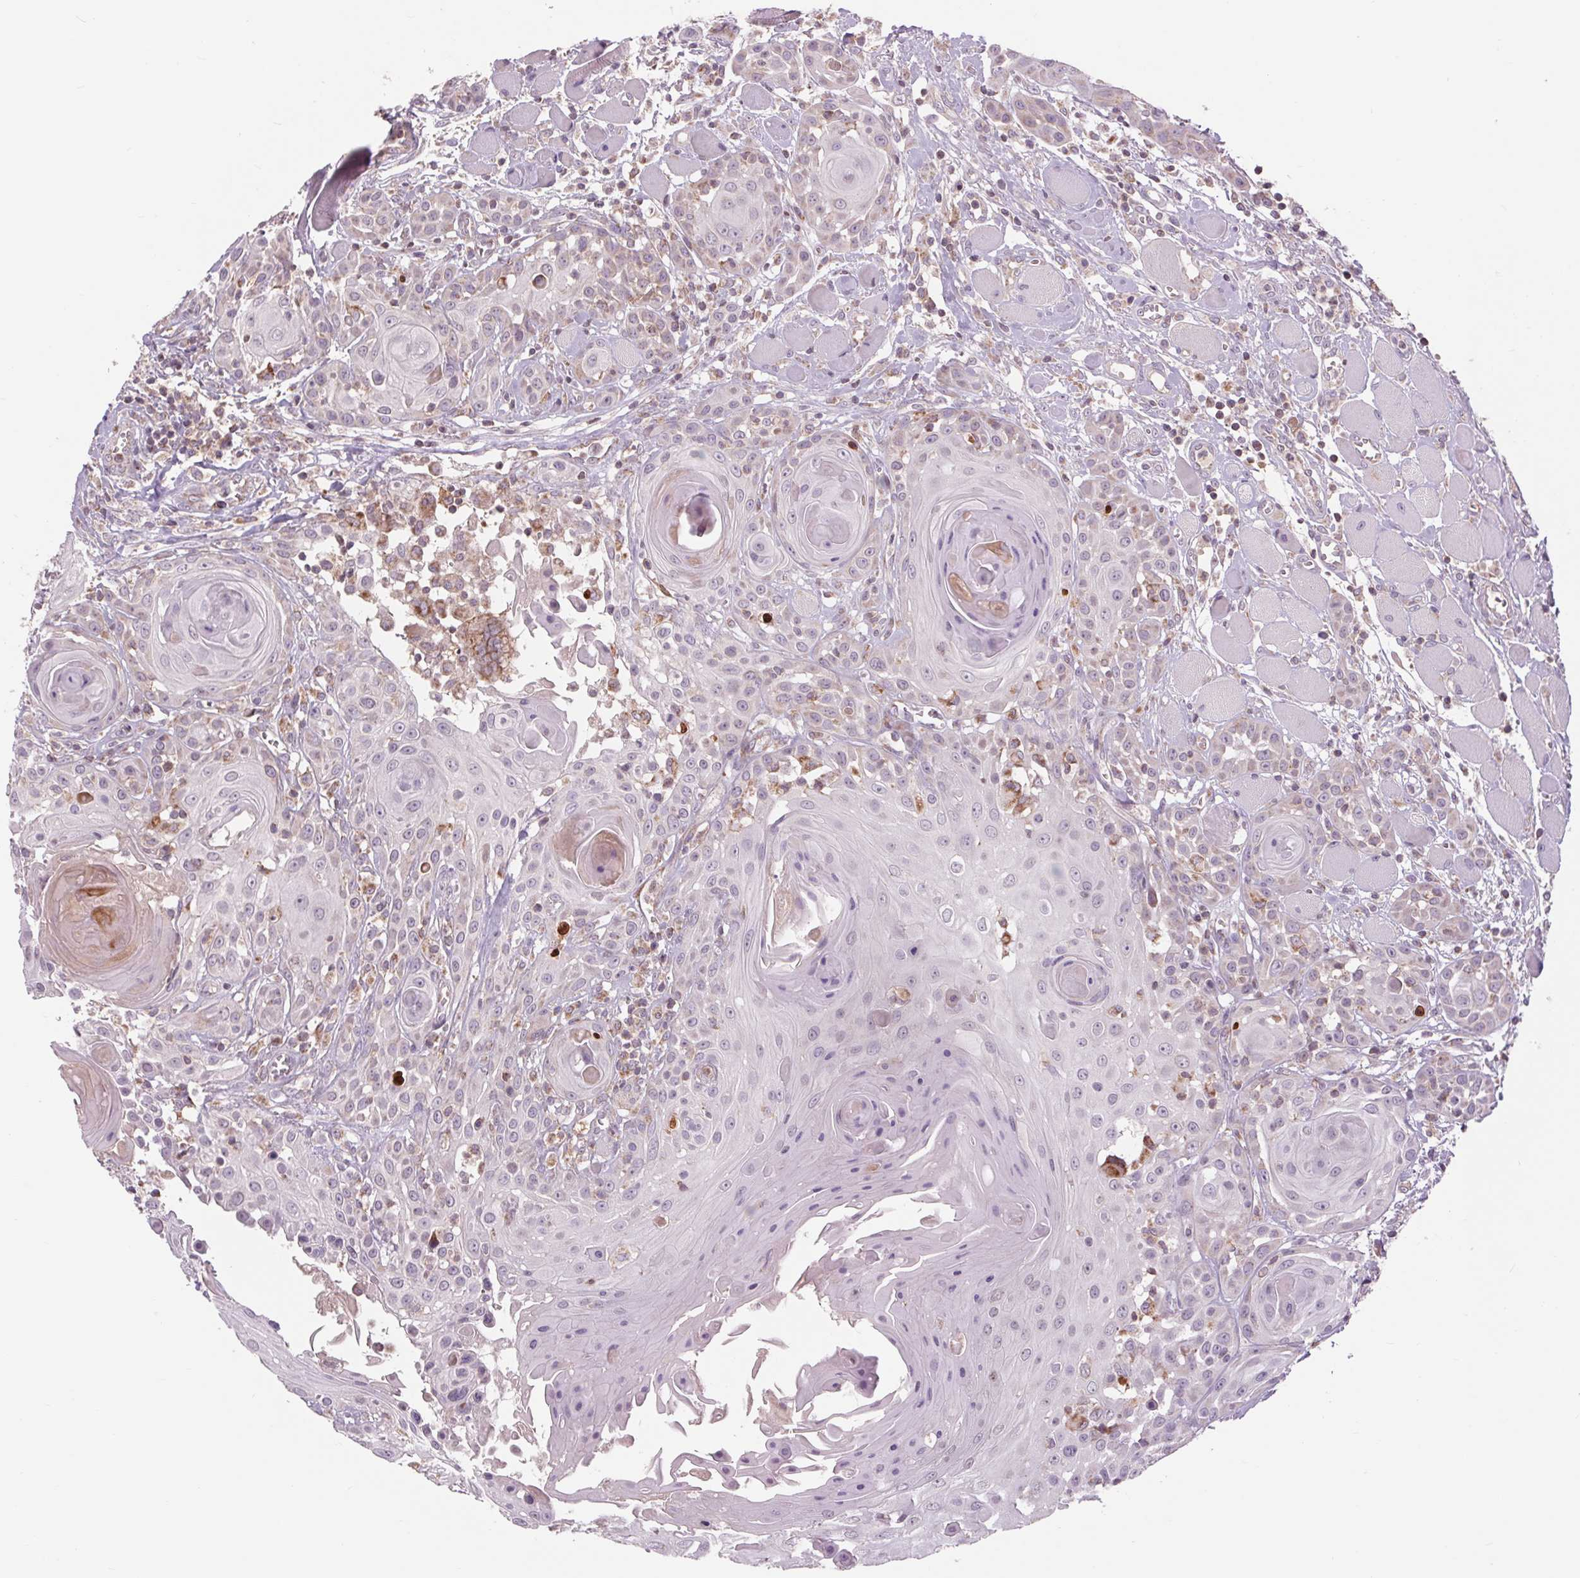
{"staining": {"intensity": "negative", "quantity": "none", "location": "none"}, "tissue": "head and neck cancer", "cell_type": "Tumor cells", "image_type": "cancer", "snomed": [{"axis": "morphology", "description": "Squamous cell carcinoma, NOS"}, {"axis": "topography", "description": "Head-Neck"}], "caption": "Tumor cells are negative for protein expression in human head and neck cancer.", "gene": "COX6A1", "patient": {"sex": "female", "age": 80}}